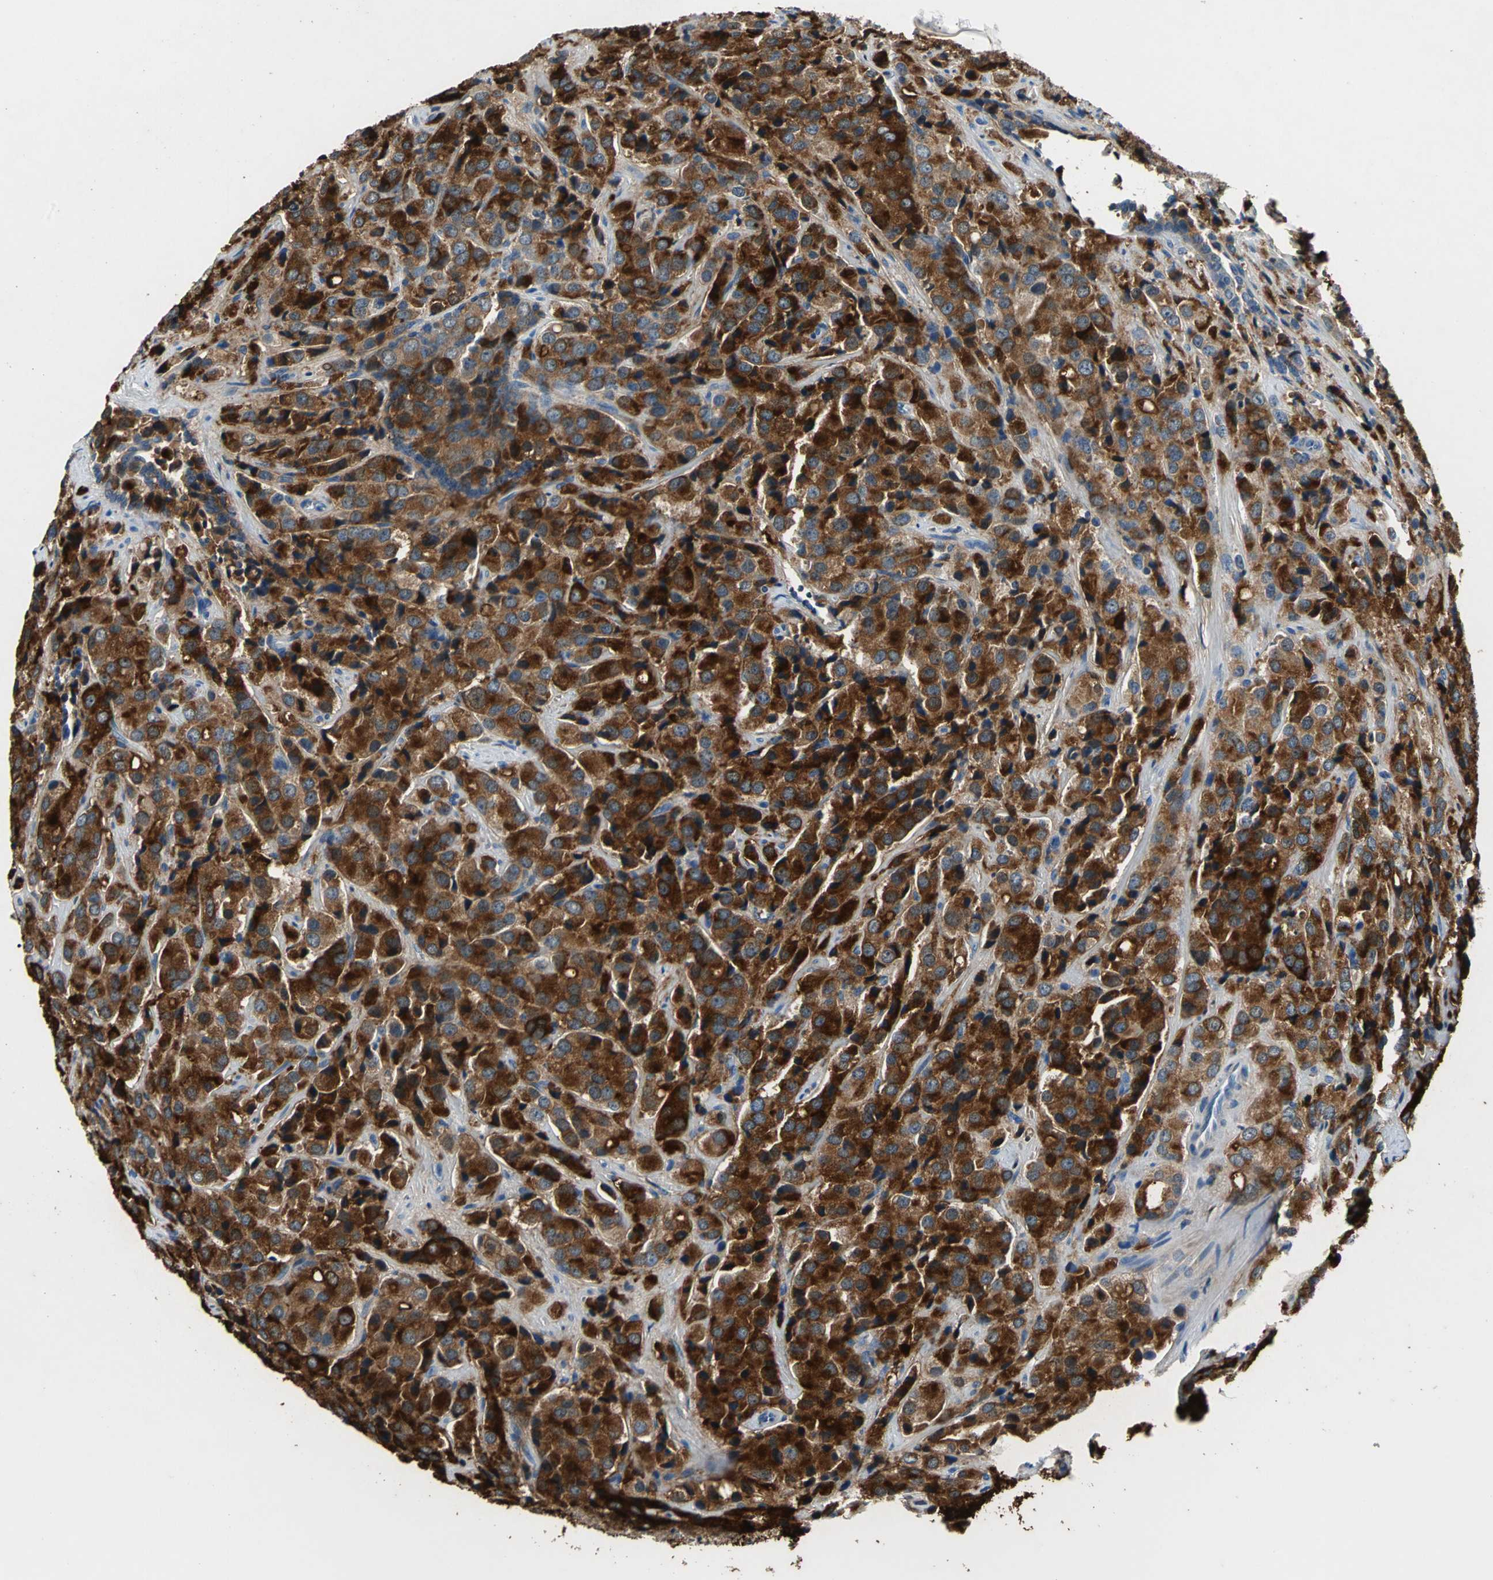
{"staining": {"intensity": "strong", "quantity": ">75%", "location": "cytoplasmic/membranous"}, "tissue": "prostate cancer", "cell_type": "Tumor cells", "image_type": "cancer", "snomed": [{"axis": "morphology", "description": "Adenocarcinoma, High grade"}, {"axis": "topography", "description": "Prostate"}], "caption": "Prostate cancer stained with a brown dye demonstrates strong cytoplasmic/membranous positive staining in about >75% of tumor cells.", "gene": "ZNF415", "patient": {"sex": "male", "age": 70}}